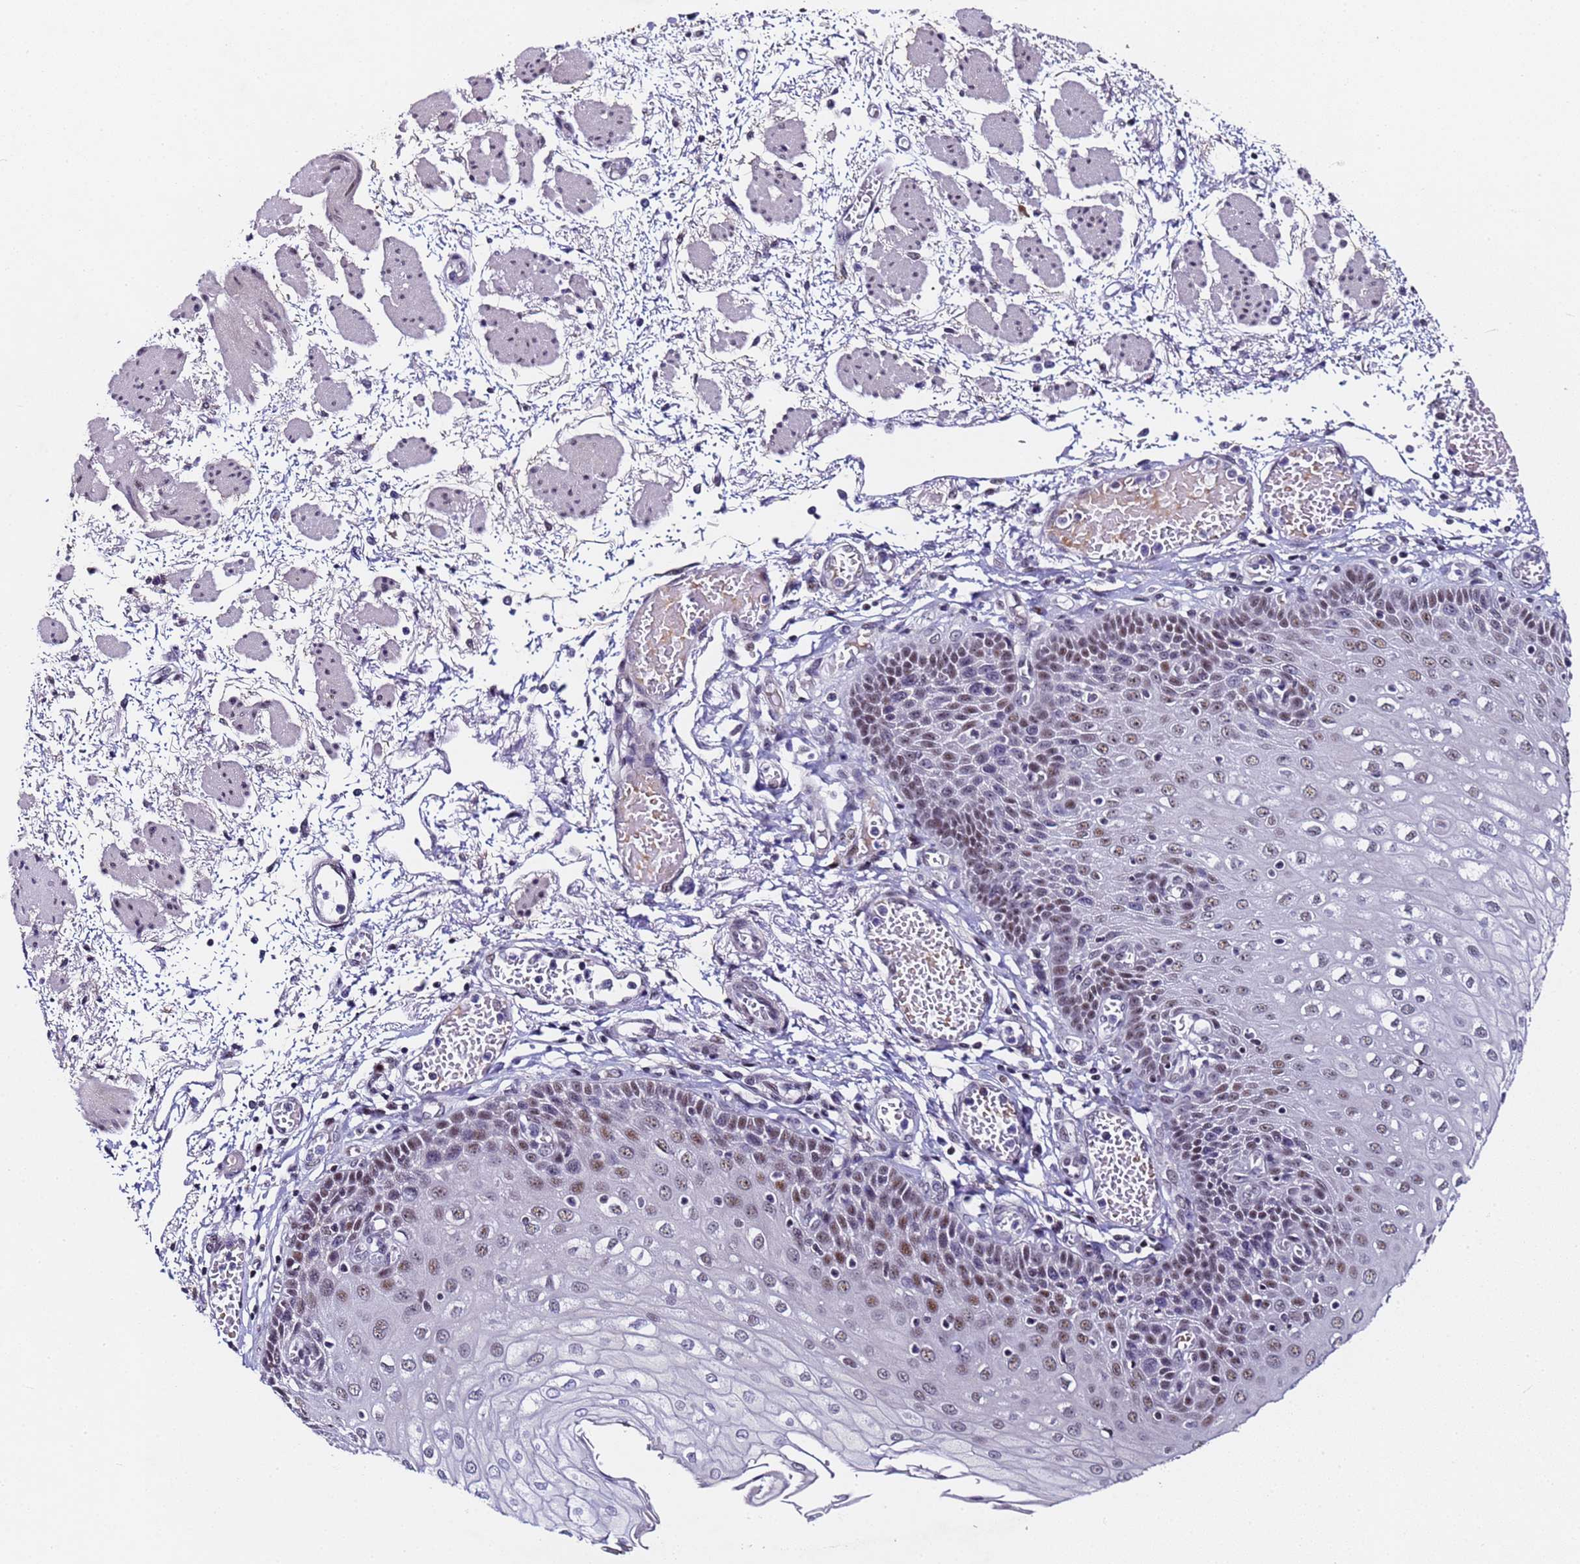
{"staining": {"intensity": "moderate", "quantity": ">75%", "location": "nuclear"}, "tissue": "esophagus", "cell_type": "Squamous epithelial cells", "image_type": "normal", "snomed": [{"axis": "morphology", "description": "Normal tissue, NOS"}, {"axis": "topography", "description": "Esophagus"}], "caption": "The image displays a brown stain indicating the presence of a protein in the nuclear of squamous epithelial cells in esophagus.", "gene": "FNBP4", "patient": {"sex": "male", "age": 81}}